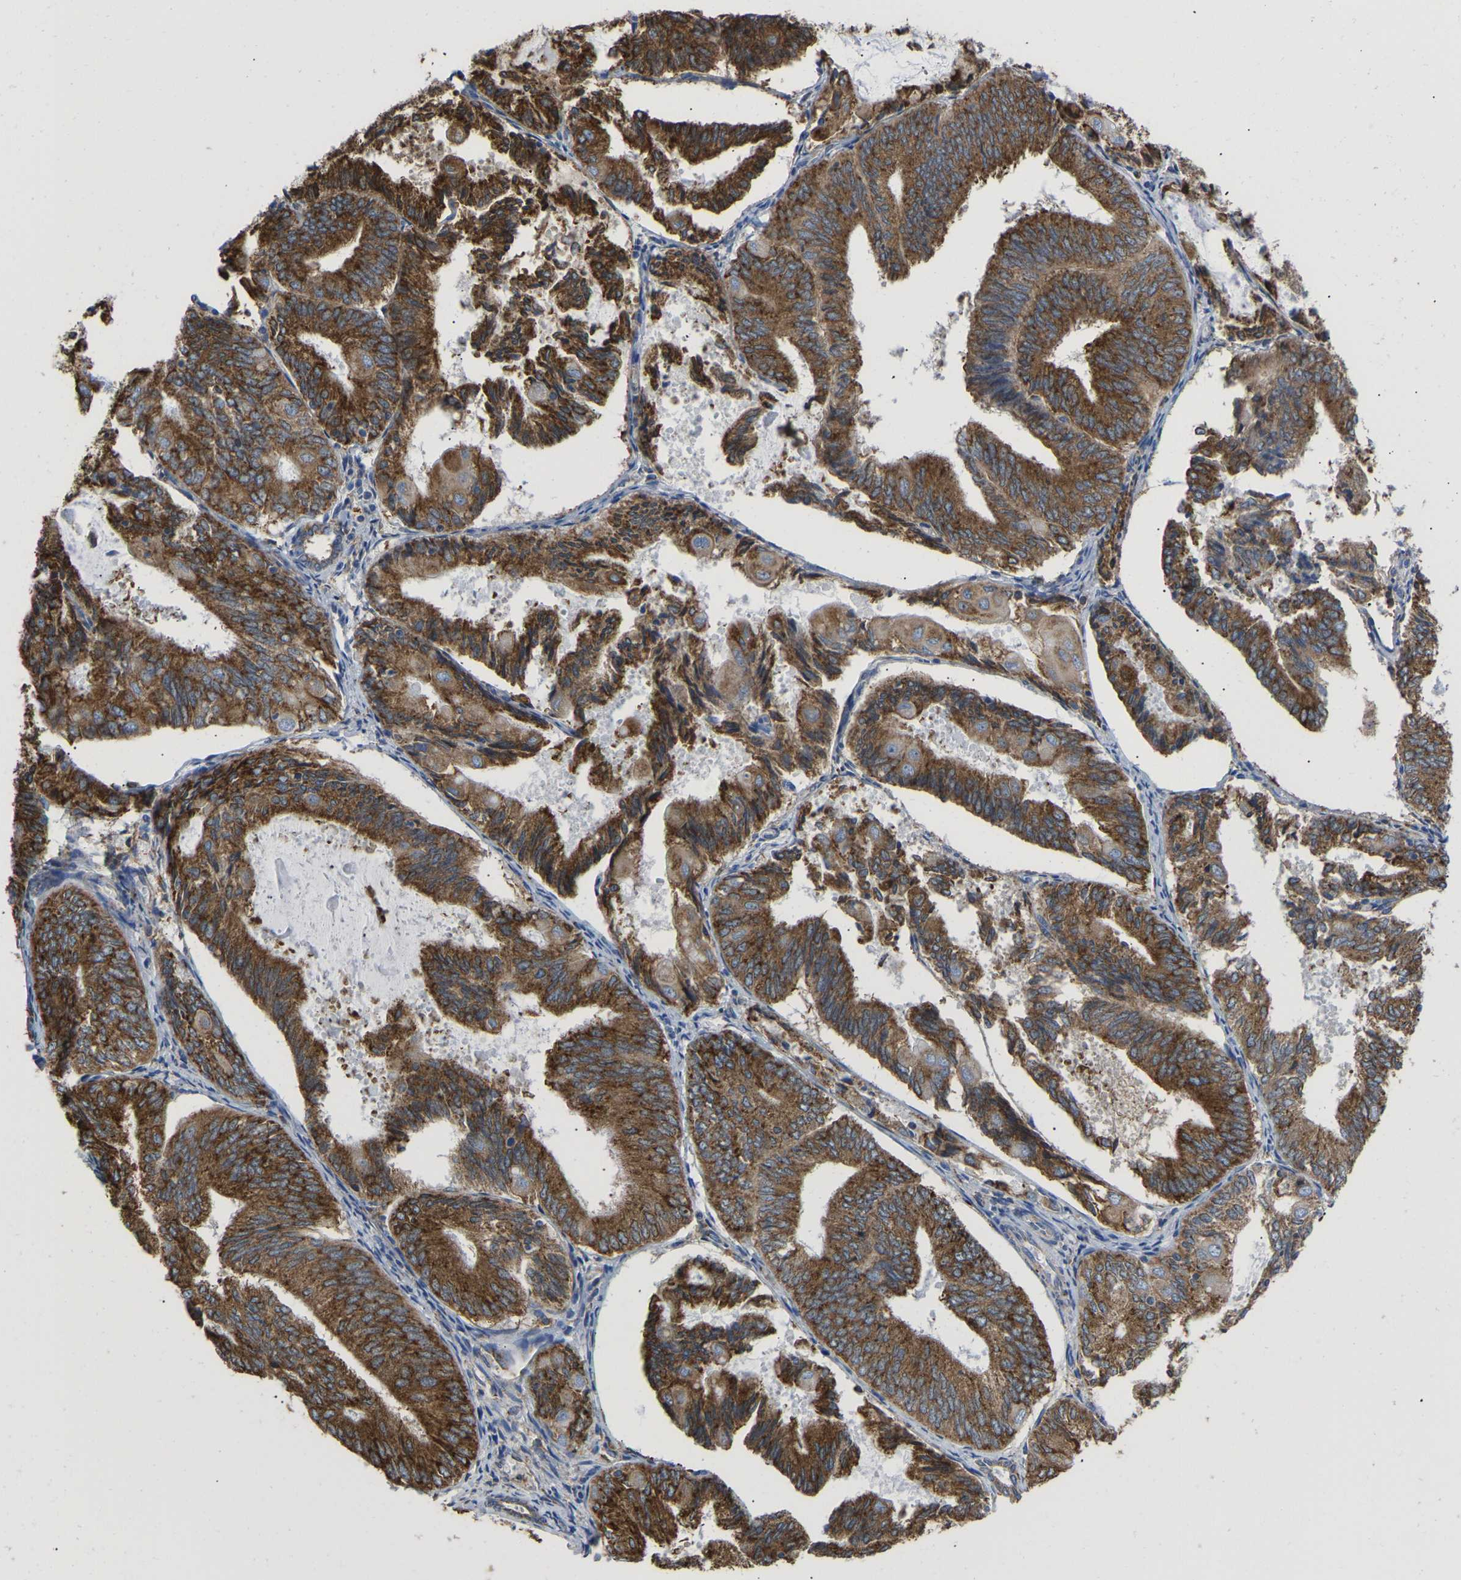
{"staining": {"intensity": "strong", "quantity": ">75%", "location": "cytoplasmic/membranous"}, "tissue": "endometrial cancer", "cell_type": "Tumor cells", "image_type": "cancer", "snomed": [{"axis": "morphology", "description": "Adenocarcinoma, NOS"}, {"axis": "topography", "description": "Endometrium"}], "caption": "The image exhibits staining of endometrial cancer, revealing strong cytoplasmic/membranous protein positivity (brown color) within tumor cells.", "gene": "P4HB", "patient": {"sex": "female", "age": 81}}